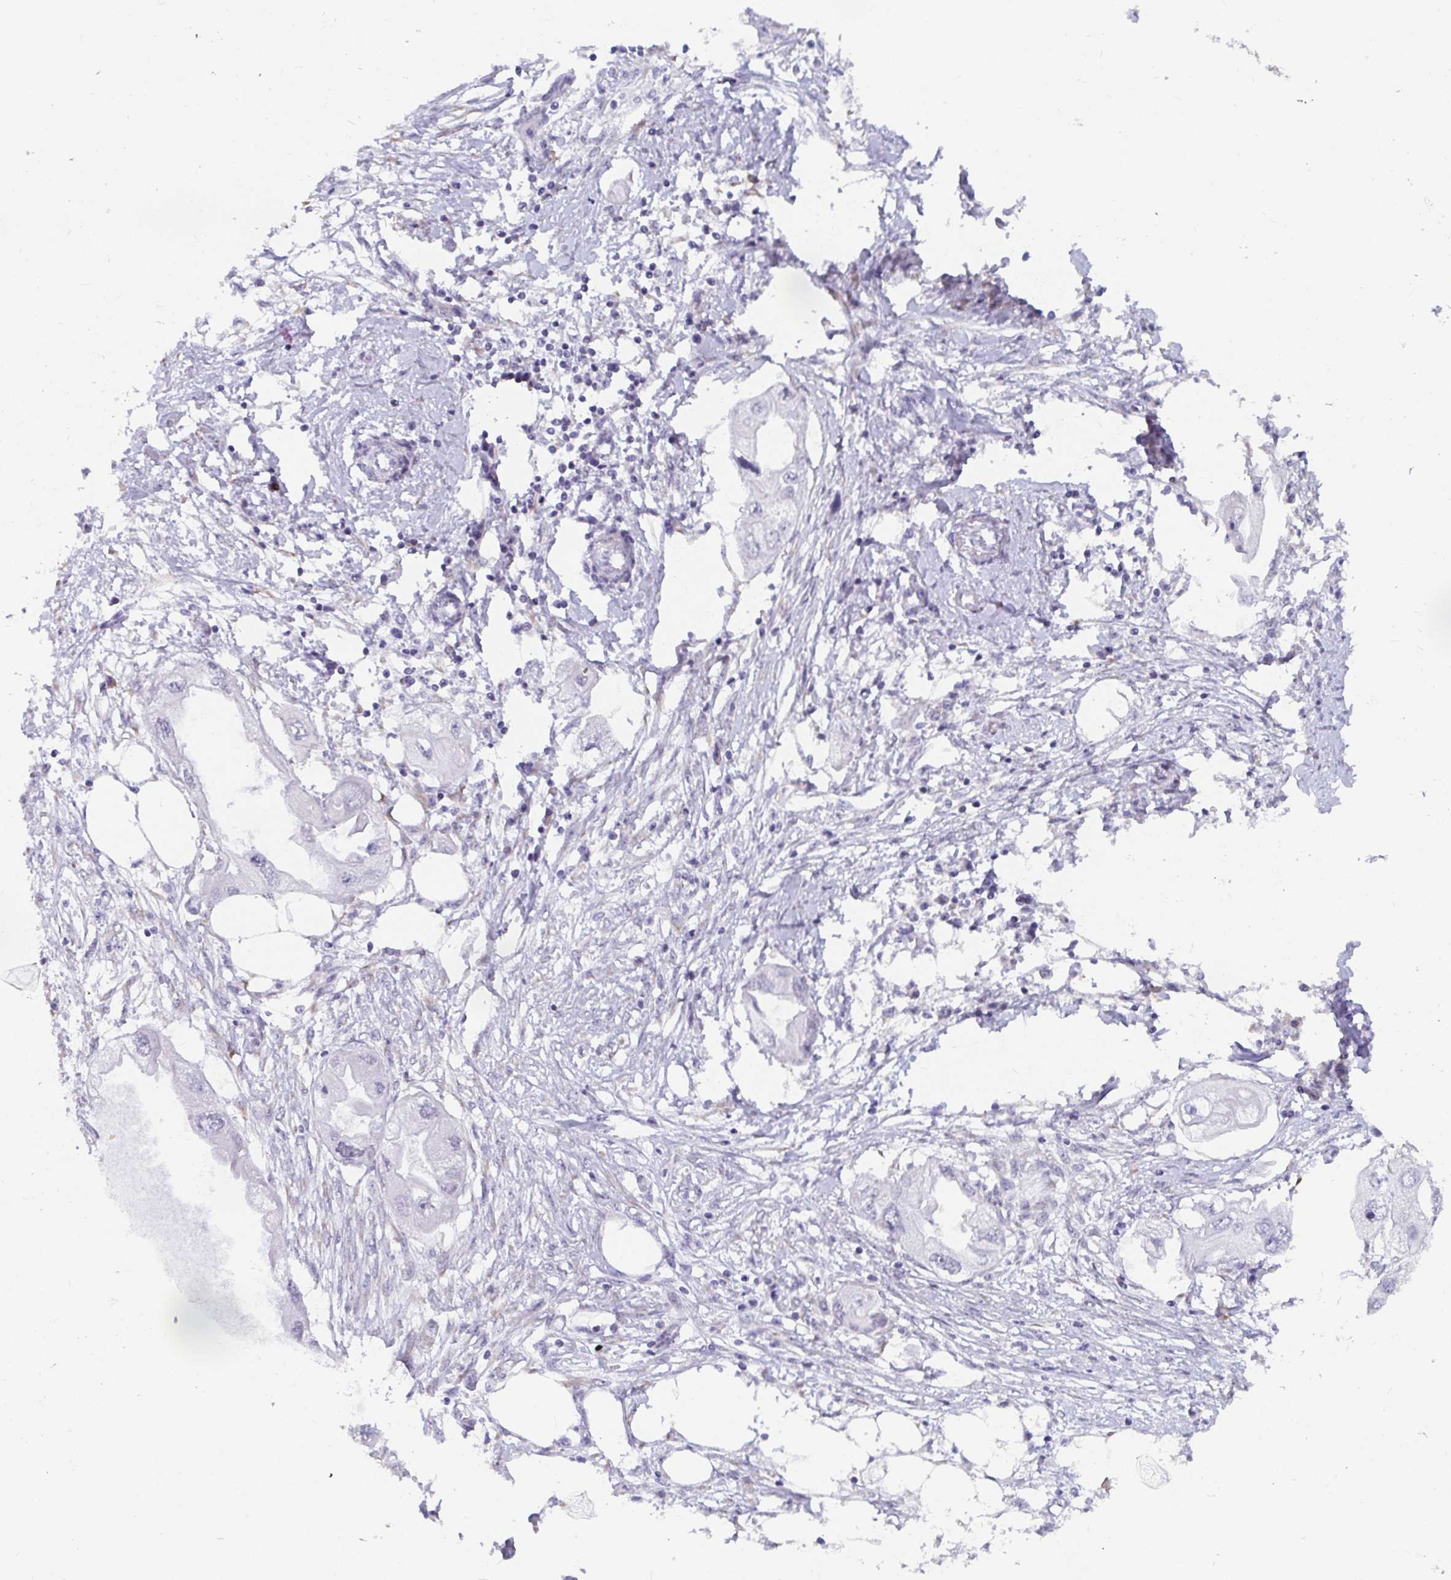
{"staining": {"intensity": "negative", "quantity": "none", "location": "none"}, "tissue": "endometrial cancer", "cell_type": "Tumor cells", "image_type": "cancer", "snomed": [{"axis": "morphology", "description": "Adenocarcinoma, NOS"}, {"axis": "morphology", "description": "Adenocarcinoma, metastatic, NOS"}, {"axis": "topography", "description": "Adipose tissue"}, {"axis": "topography", "description": "Endometrium"}], "caption": "Immunohistochemistry image of human metastatic adenocarcinoma (endometrial) stained for a protein (brown), which reveals no staining in tumor cells.", "gene": "WDR72", "patient": {"sex": "female", "age": 67}}